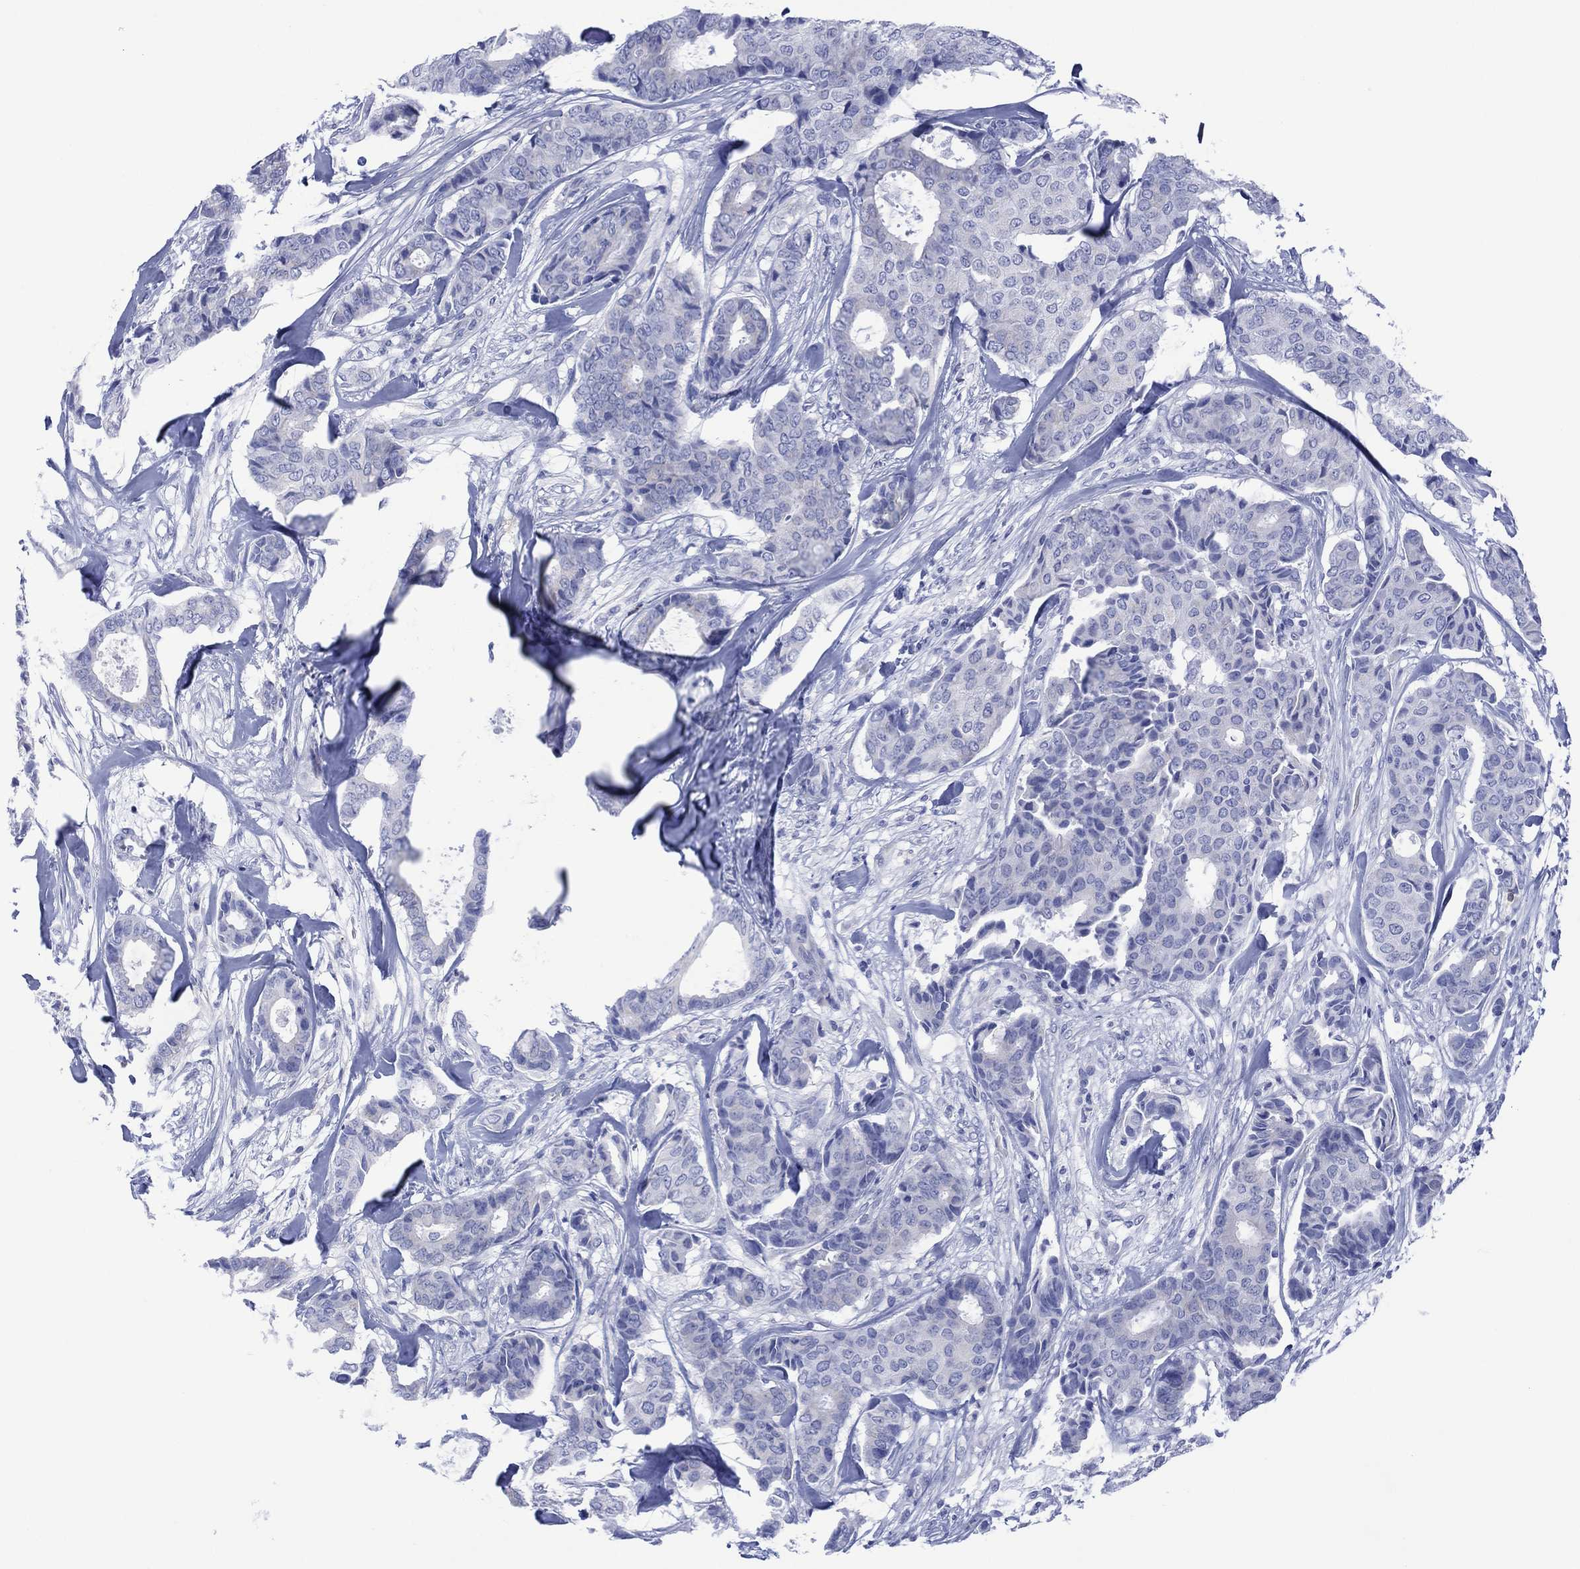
{"staining": {"intensity": "negative", "quantity": "none", "location": "none"}, "tissue": "breast cancer", "cell_type": "Tumor cells", "image_type": "cancer", "snomed": [{"axis": "morphology", "description": "Duct carcinoma"}, {"axis": "topography", "description": "Breast"}], "caption": "Breast cancer (invasive ductal carcinoma) was stained to show a protein in brown. There is no significant expression in tumor cells.", "gene": "DPP4", "patient": {"sex": "female", "age": 75}}